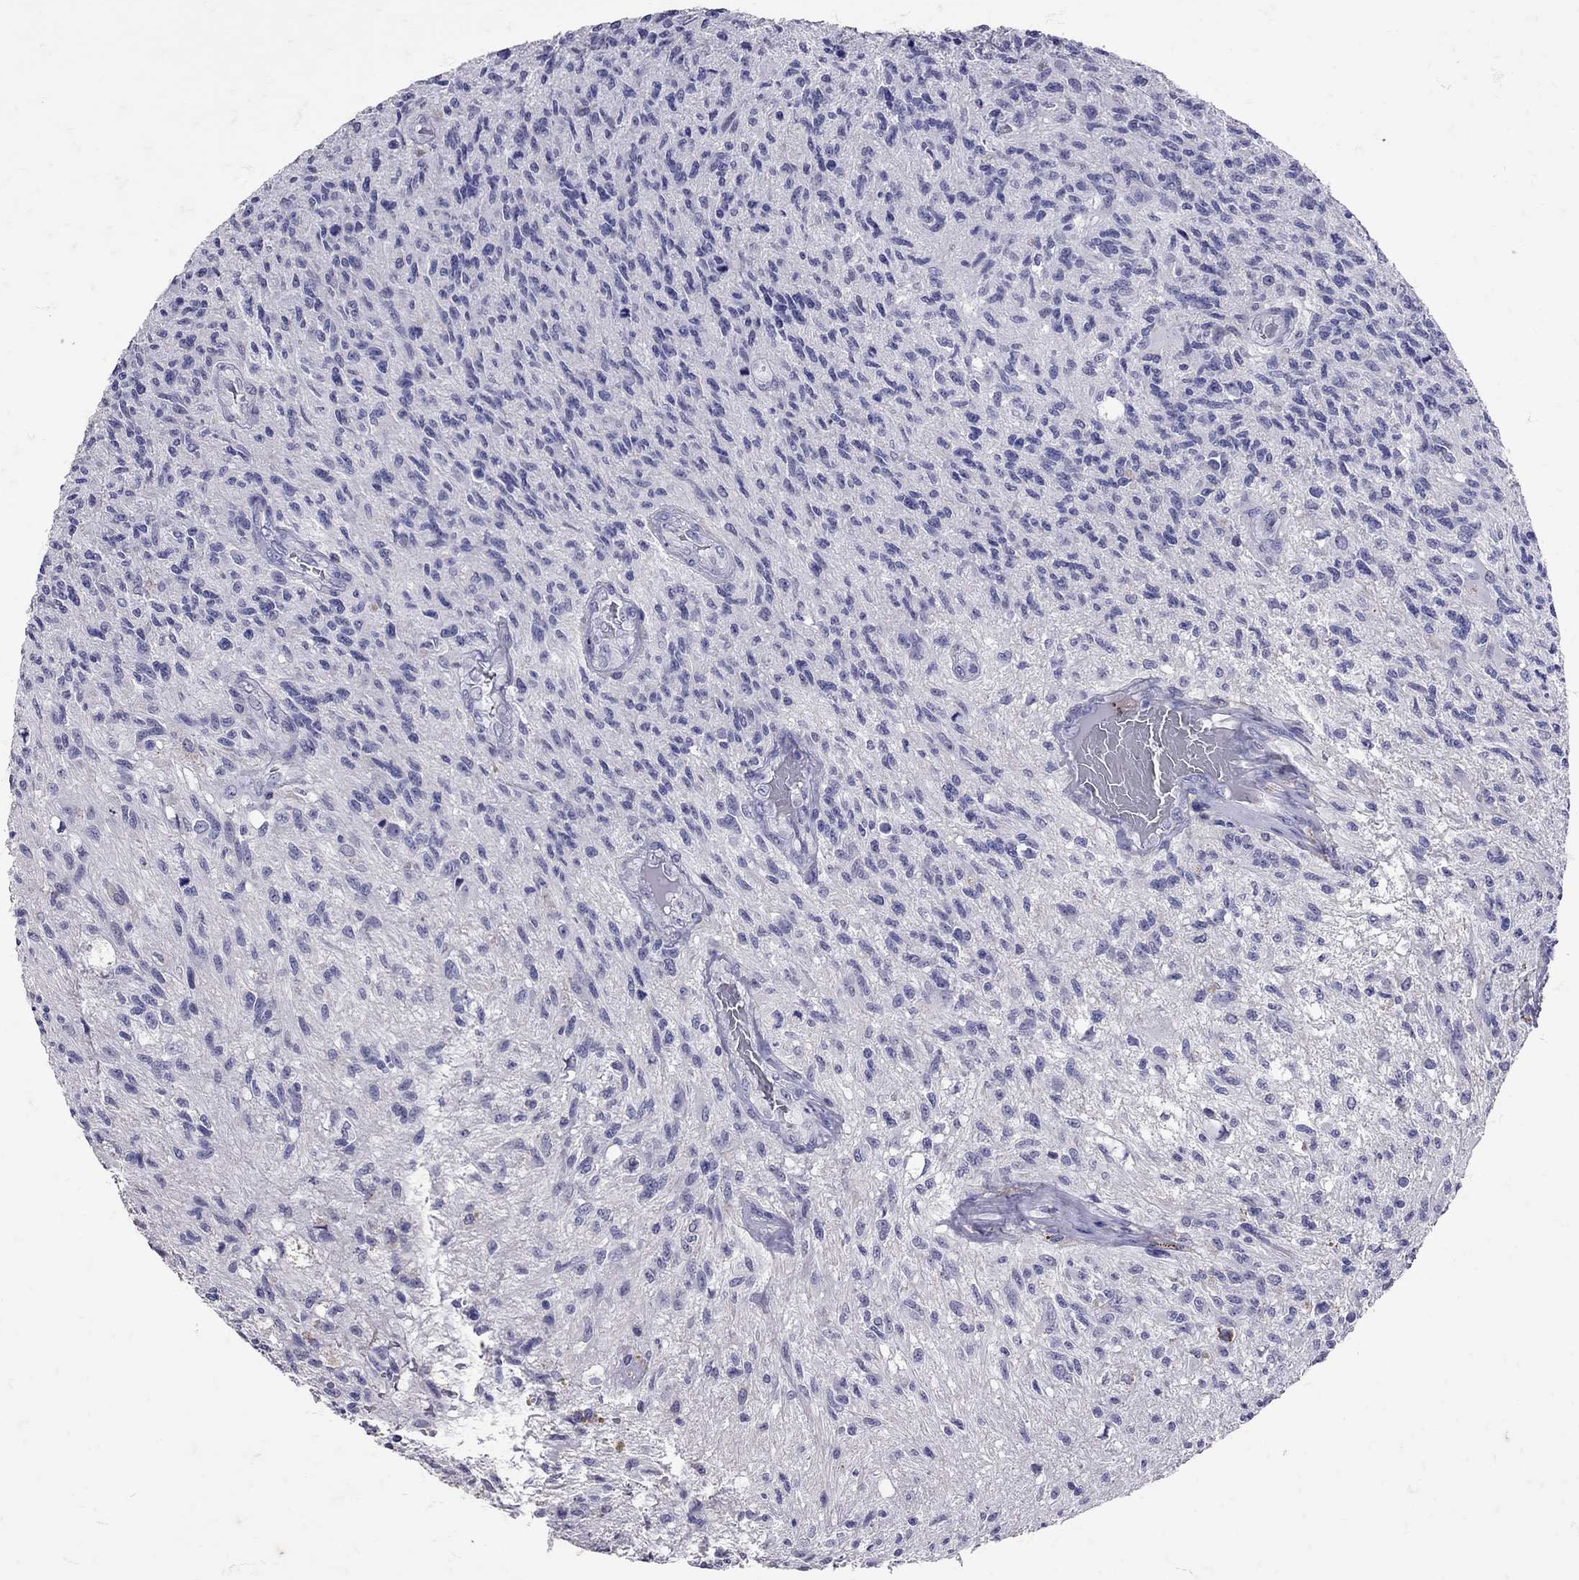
{"staining": {"intensity": "negative", "quantity": "none", "location": "none"}, "tissue": "glioma", "cell_type": "Tumor cells", "image_type": "cancer", "snomed": [{"axis": "morphology", "description": "Glioma, malignant, High grade"}, {"axis": "topography", "description": "Brain"}], "caption": "This is an IHC photomicrograph of glioma. There is no expression in tumor cells.", "gene": "SST", "patient": {"sex": "male", "age": 56}}